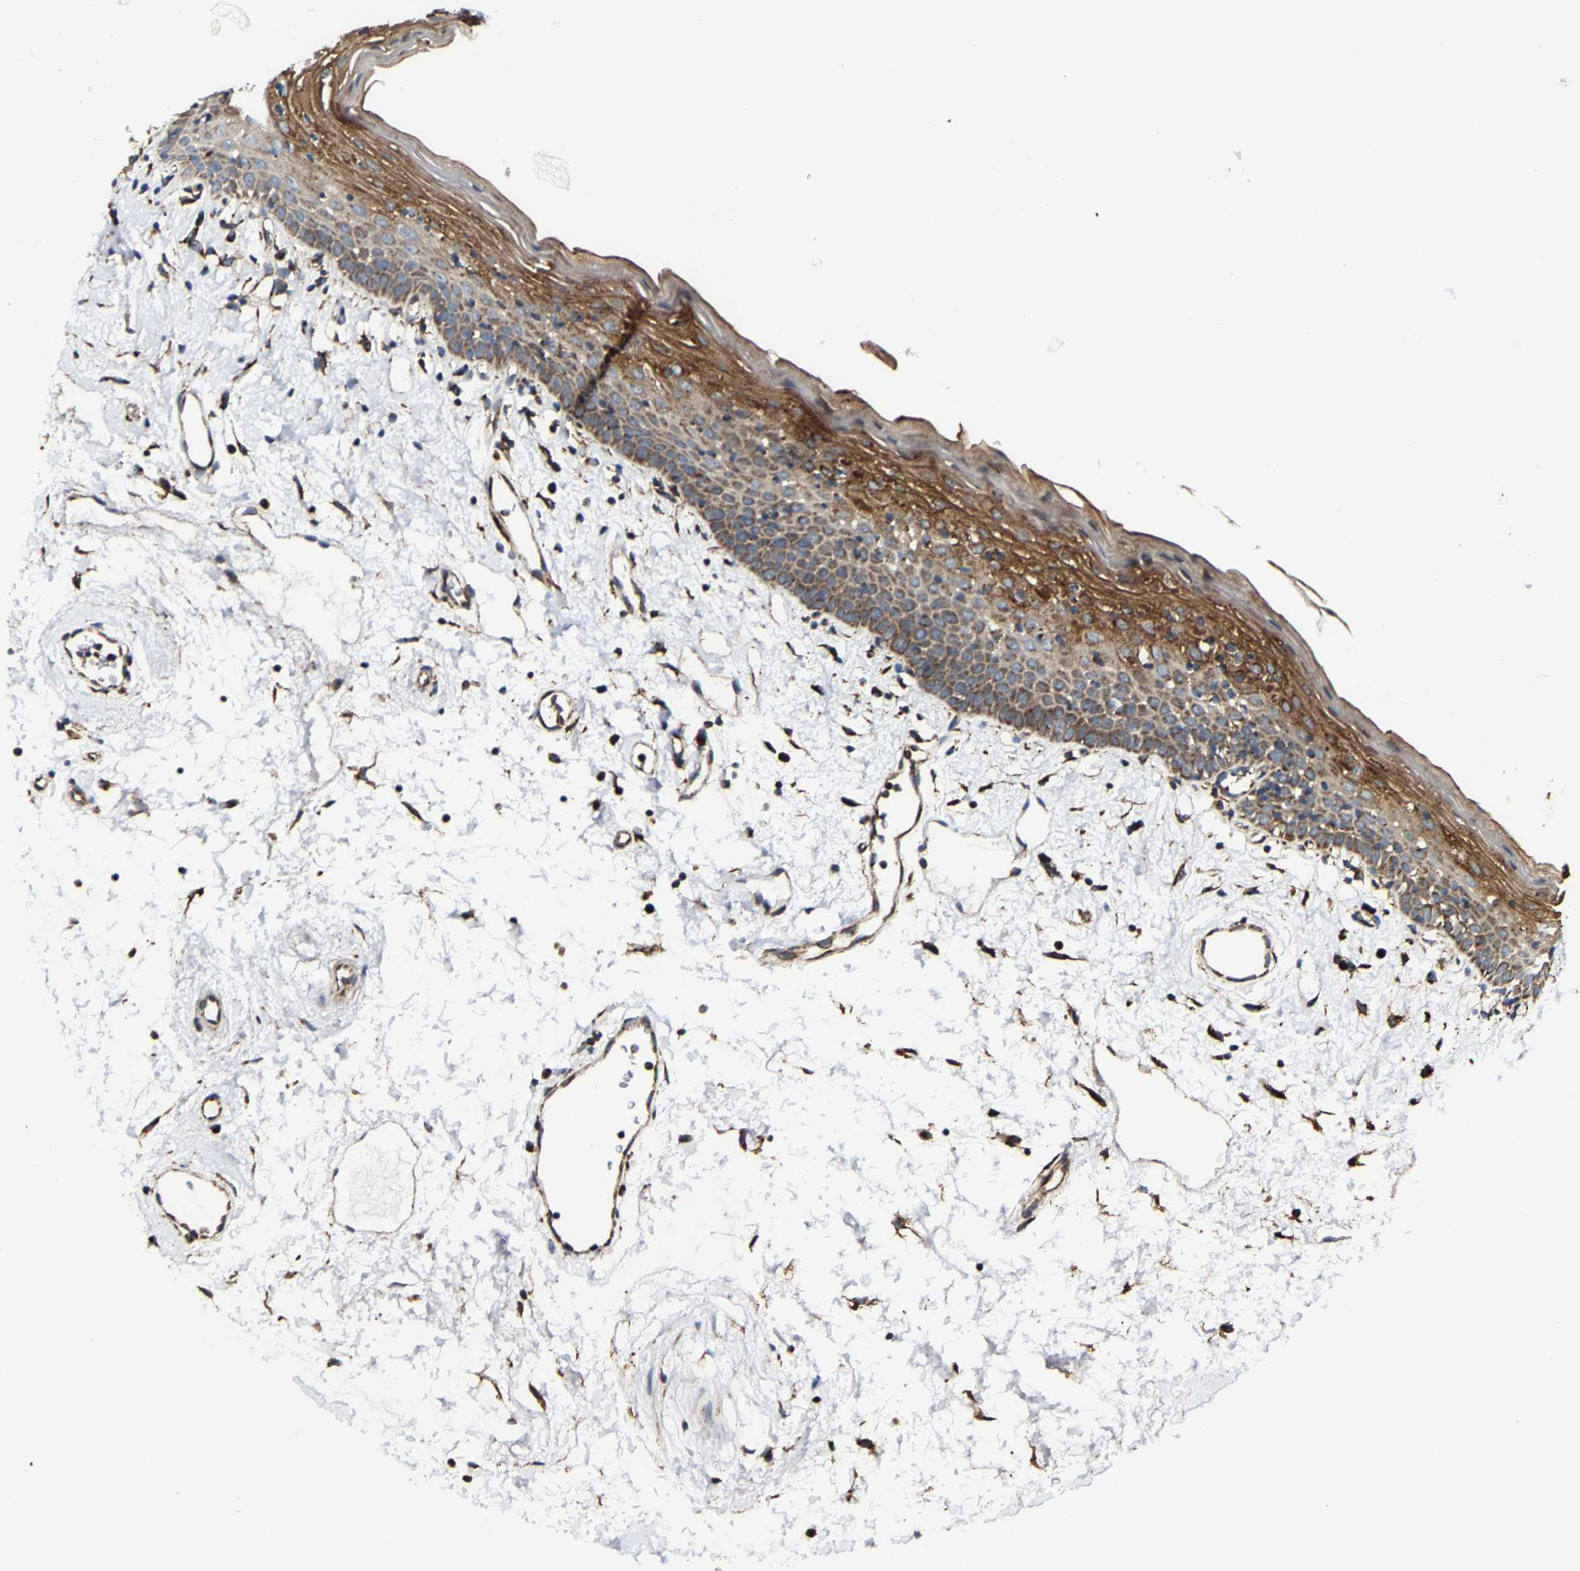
{"staining": {"intensity": "strong", "quantity": ">75%", "location": "cytoplasmic/membranous"}, "tissue": "oral mucosa", "cell_type": "Squamous epithelial cells", "image_type": "normal", "snomed": [{"axis": "morphology", "description": "Normal tissue, NOS"}, {"axis": "topography", "description": "Oral tissue"}], "caption": "This is a histology image of immunohistochemistry staining of normal oral mucosa, which shows strong expression in the cytoplasmic/membranous of squamous epithelial cells.", "gene": "NDUFV3", "patient": {"sex": "male", "age": 66}}